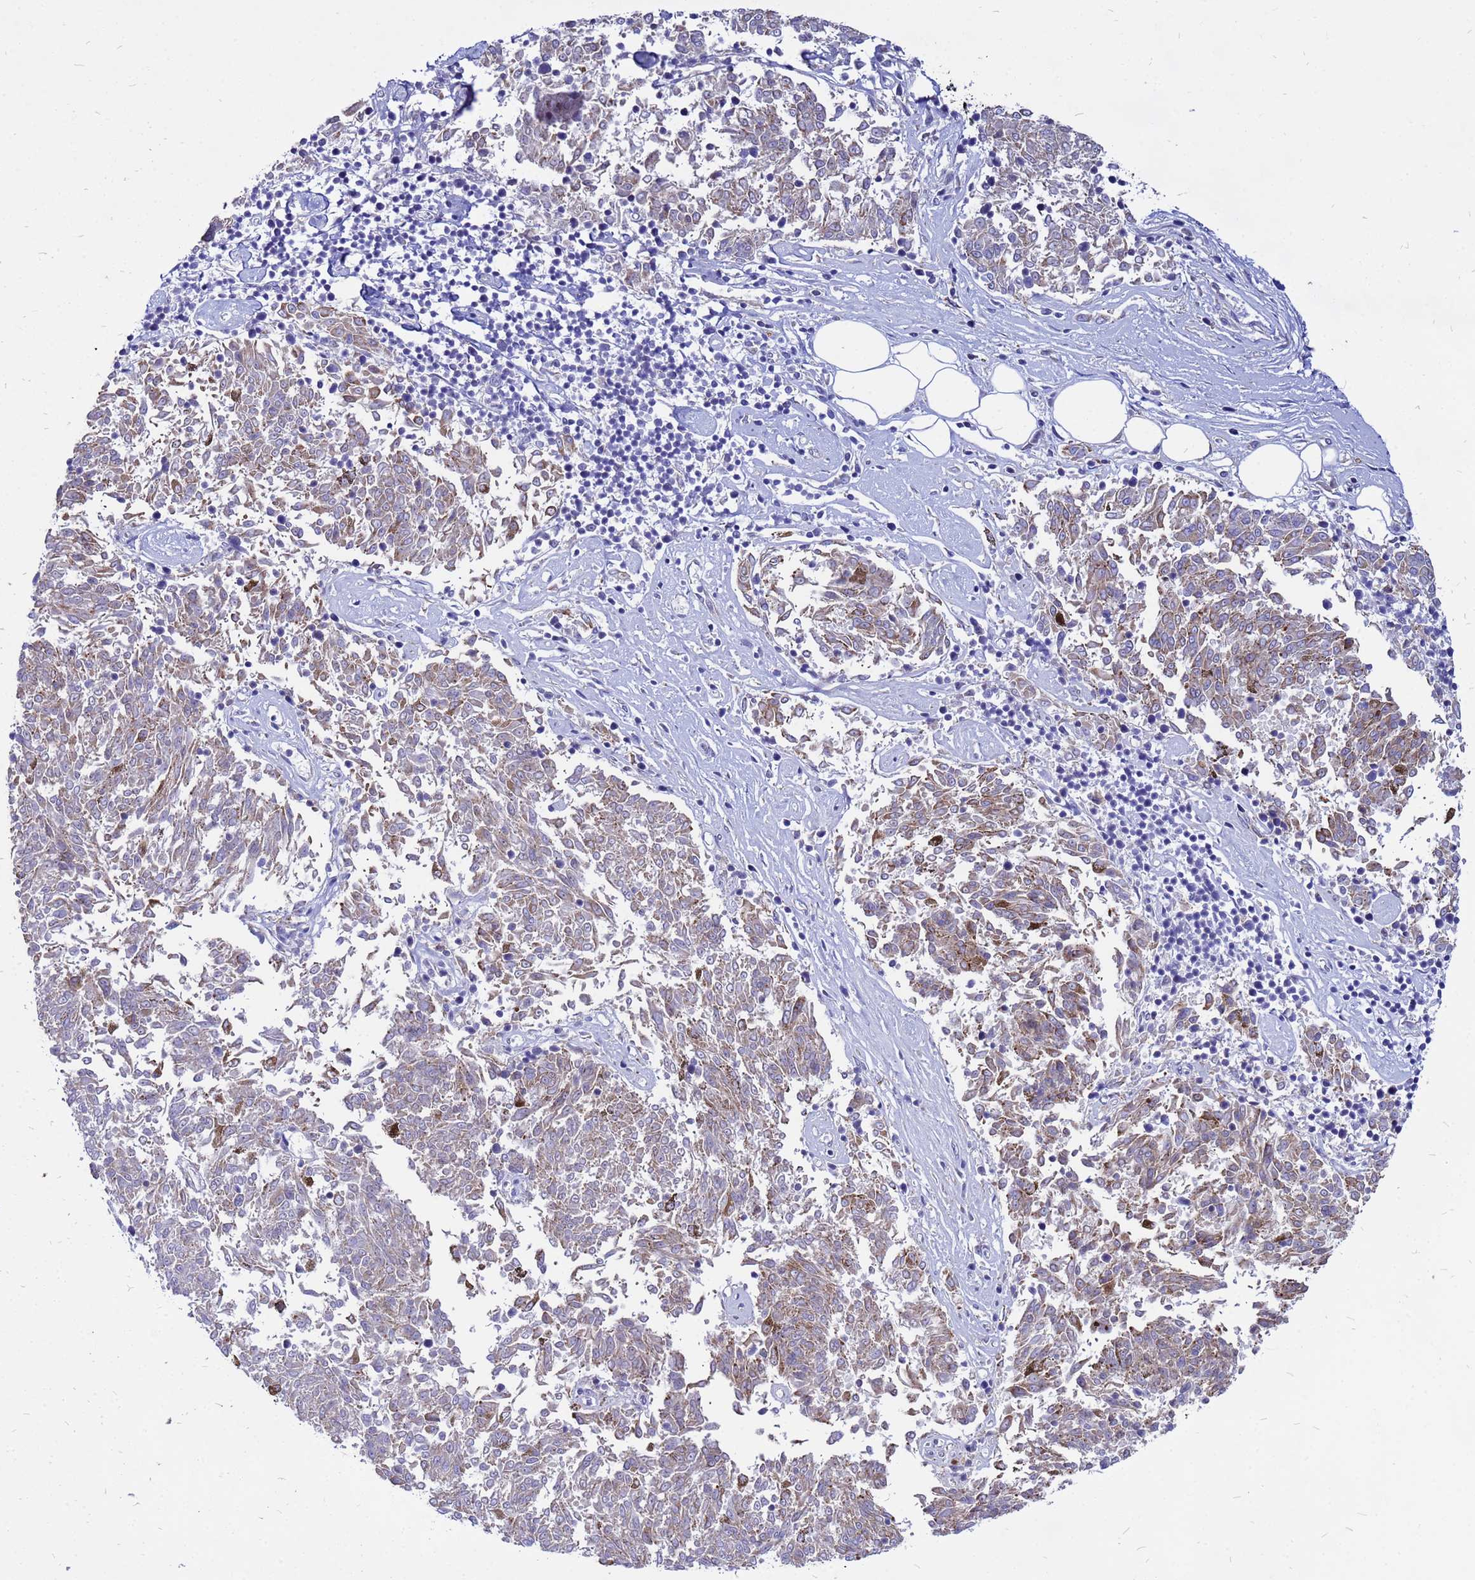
{"staining": {"intensity": "moderate", "quantity": "<25%", "location": "cytoplasmic/membranous"}, "tissue": "melanoma", "cell_type": "Tumor cells", "image_type": "cancer", "snomed": [{"axis": "morphology", "description": "Malignant melanoma, NOS"}, {"axis": "topography", "description": "Skin"}], "caption": "About <25% of tumor cells in malignant melanoma reveal moderate cytoplasmic/membranous protein staining as visualized by brown immunohistochemical staining.", "gene": "FHIP1A", "patient": {"sex": "female", "age": 72}}